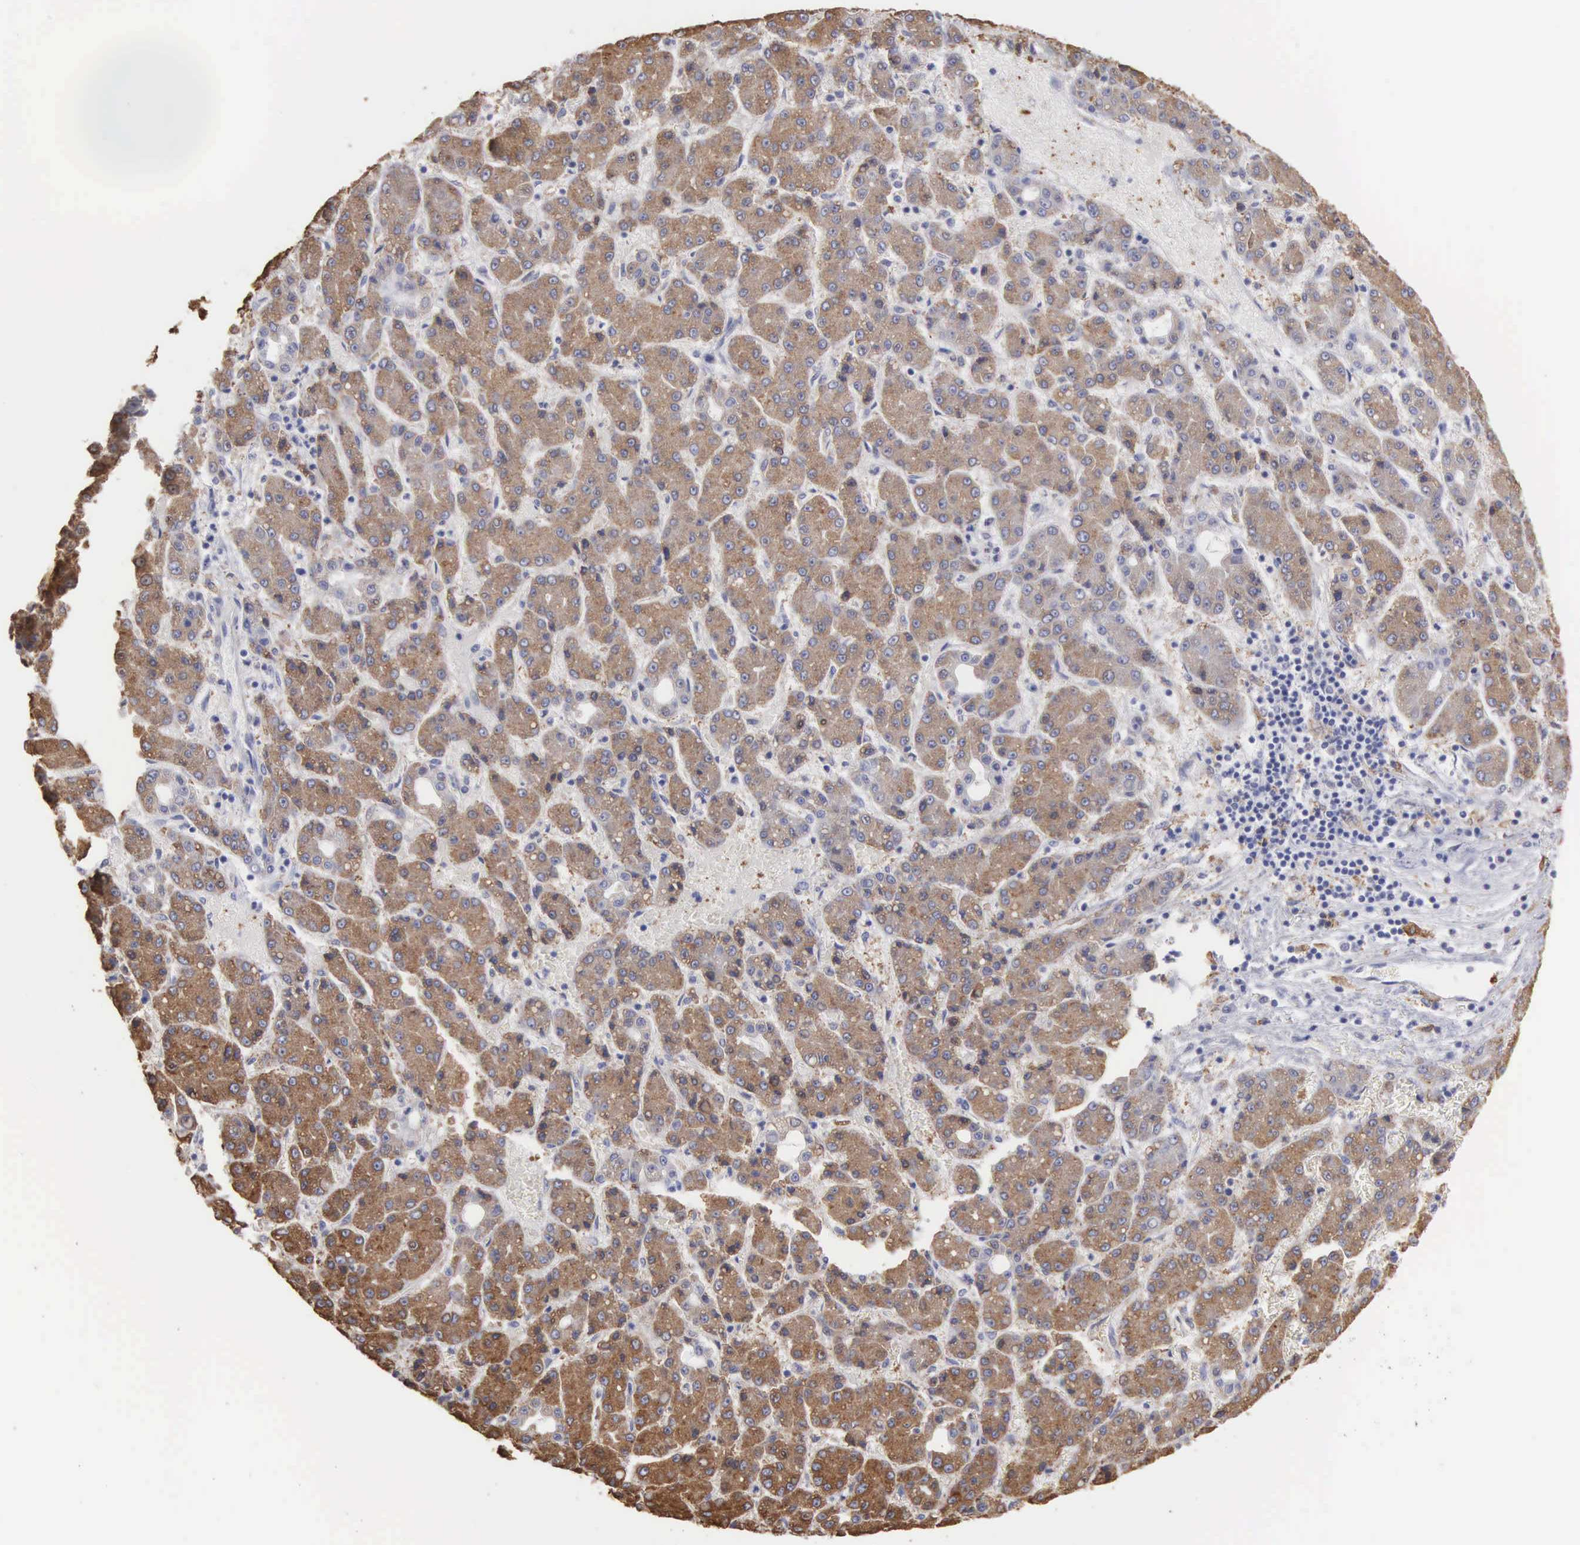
{"staining": {"intensity": "moderate", "quantity": "25%-75%", "location": "cytoplasmic/membranous"}, "tissue": "liver cancer", "cell_type": "Tumor cells", "image_type": "cancer", "snomed": [{"axis": "morphology", "description": "Carcinoma, Hepatocellular, NOS"}, {"axis": "topography", "description": "Liver"}], "caption": "DAB immunohistochemical staining of hepatocellular carcinoma (liver) exhibits moderate cytoplasmic/membranous protein expression in about 25%-75% of tumor cells. The staining was performed using DAB to visualize the protein expression in brown, while the nuclei were stained in blue with hematoxylin (Magnification: 20x).", "gene": "LIN52", "patient": {"sex": "male", "age": 69}}